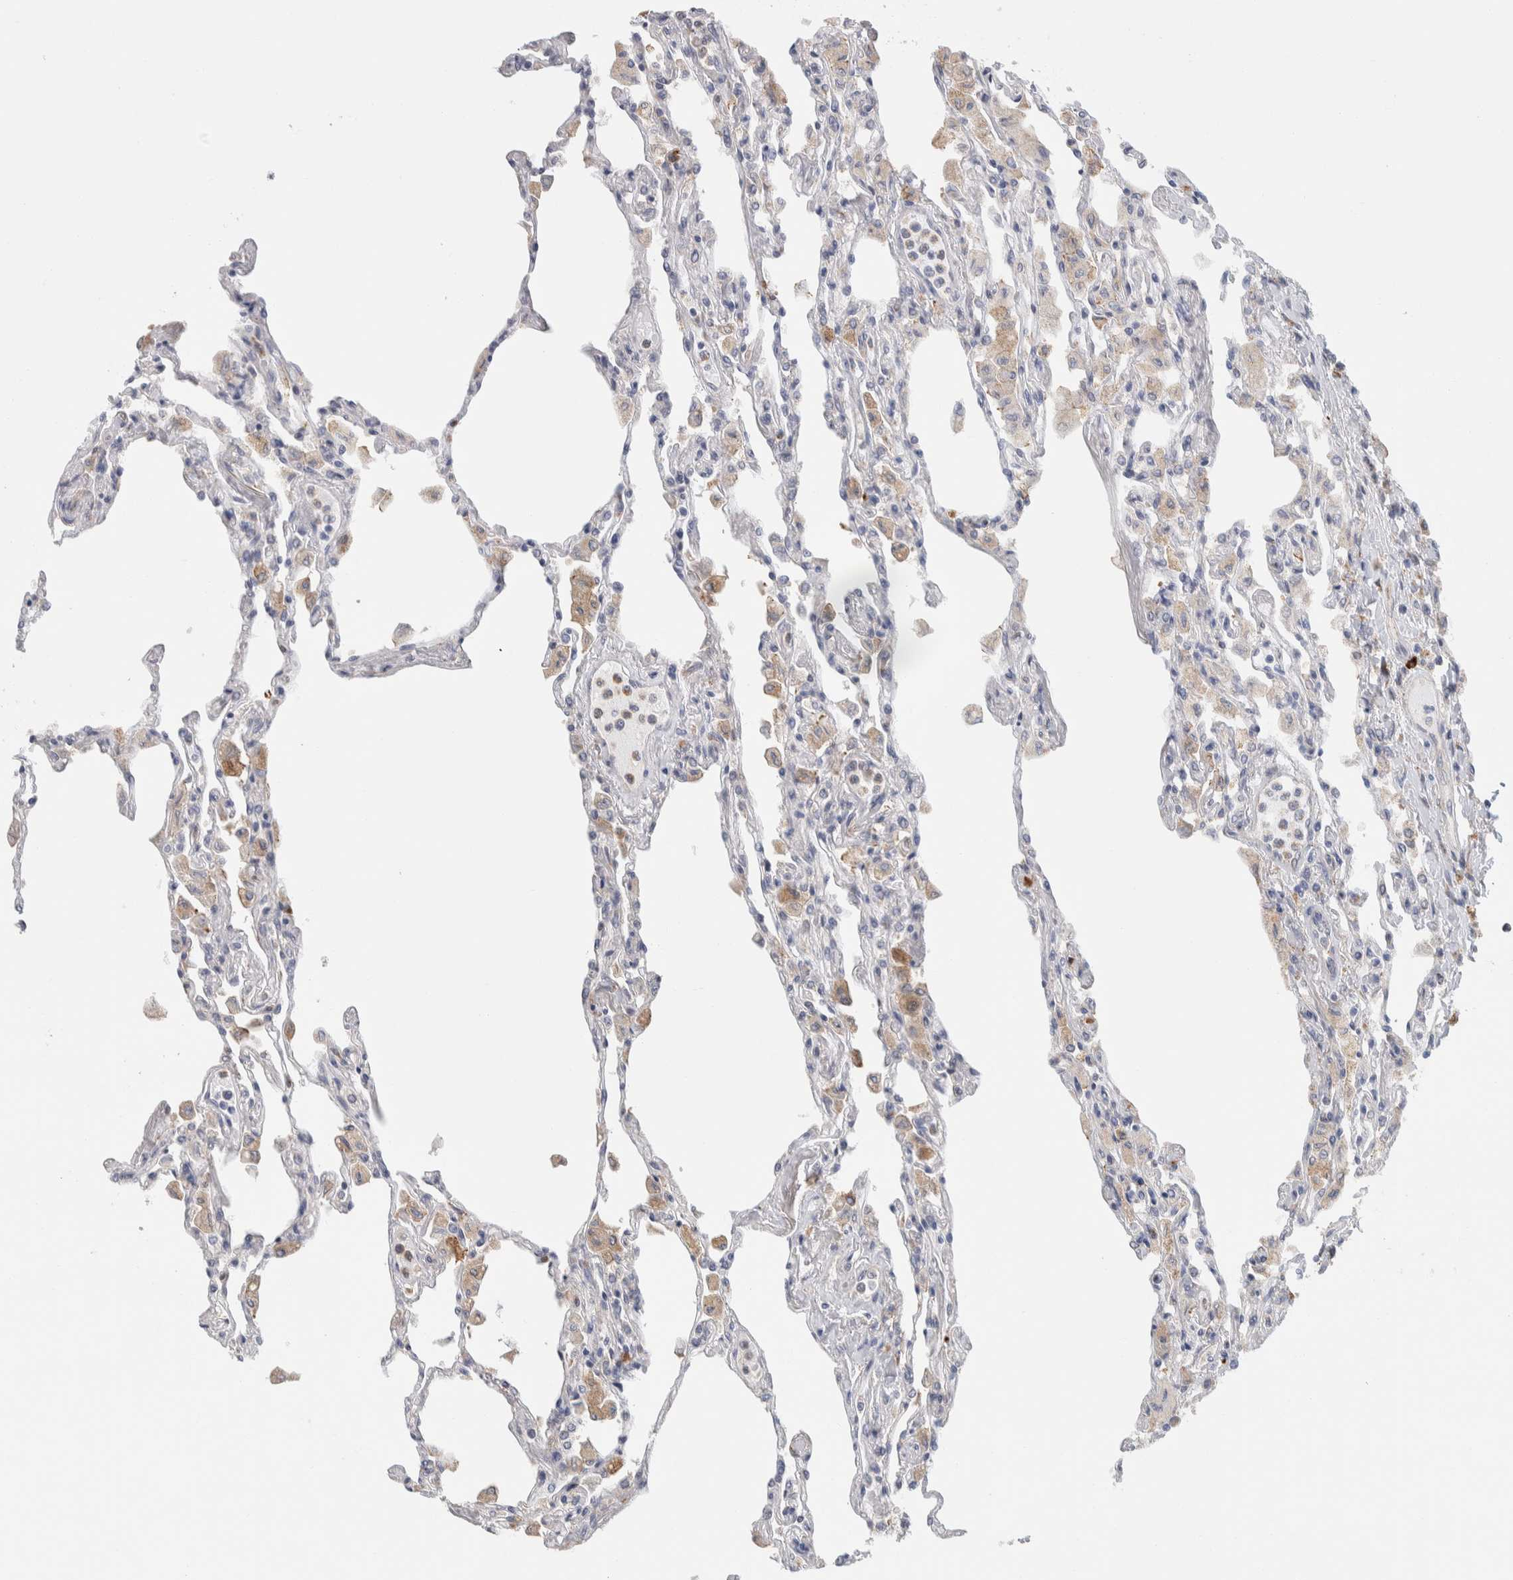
{"staining": {"intensity": "negative", "quantity": "none", "location": "none"}, "tissue": "lung", "cell_type": "Alveolar cells", "image_type": "normal", "snomed": [{"axis": "morphology", "description": "Normal tissue, NOS"}, {"axis": "topography", "description": "Bronchus"}, {"axis": "topography", "description": "Lung"}], "caption": "Lung stained for a protein using immunohistochemistry (IHC) reveals no expression alveolar cells.", "gene": "ENGASE", "patient": {"sex": "female", "age": 49}}